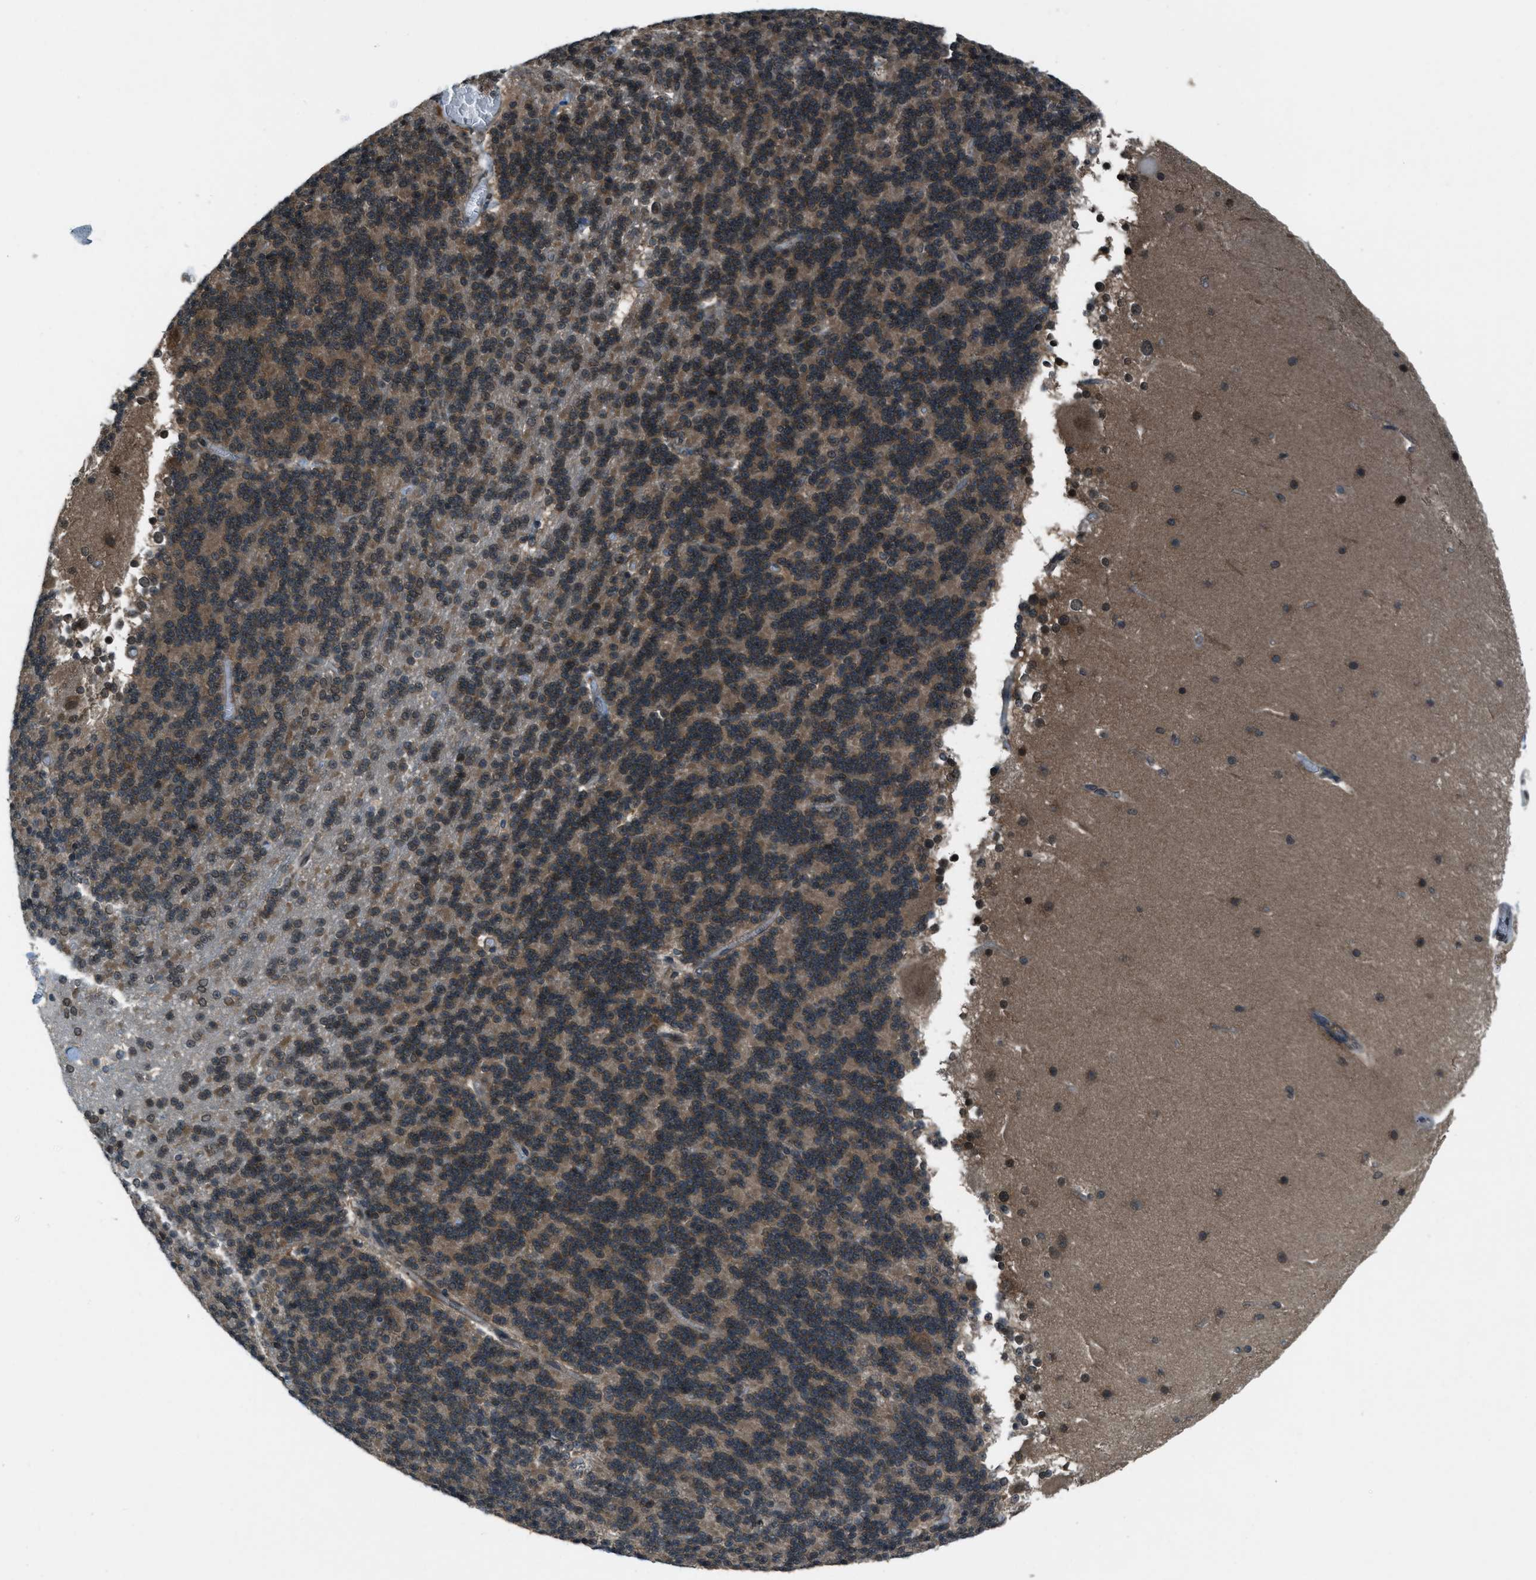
{"staining": {"intensity": "moderate", "quantity": "25%-75%", "location": "cytoplasmic/membranous"}, "tissue": "cerebellum", "cell_type": "Cells in granular layer", "image_type": "normal", "snomed": [{"axis": "morphology", "description": "Normal tissue, NOS"}, {"axis": "topography", "description": "Cerebellum"}], "caption": "The micrograph demonstrates staining of normal cerebellum, revealing moderate cytoplasmic/membranous protein positivity (brown color) within cells in granular layer.", "gene": "ASAP2", "patient": {"sex": "female", "age": 19}}